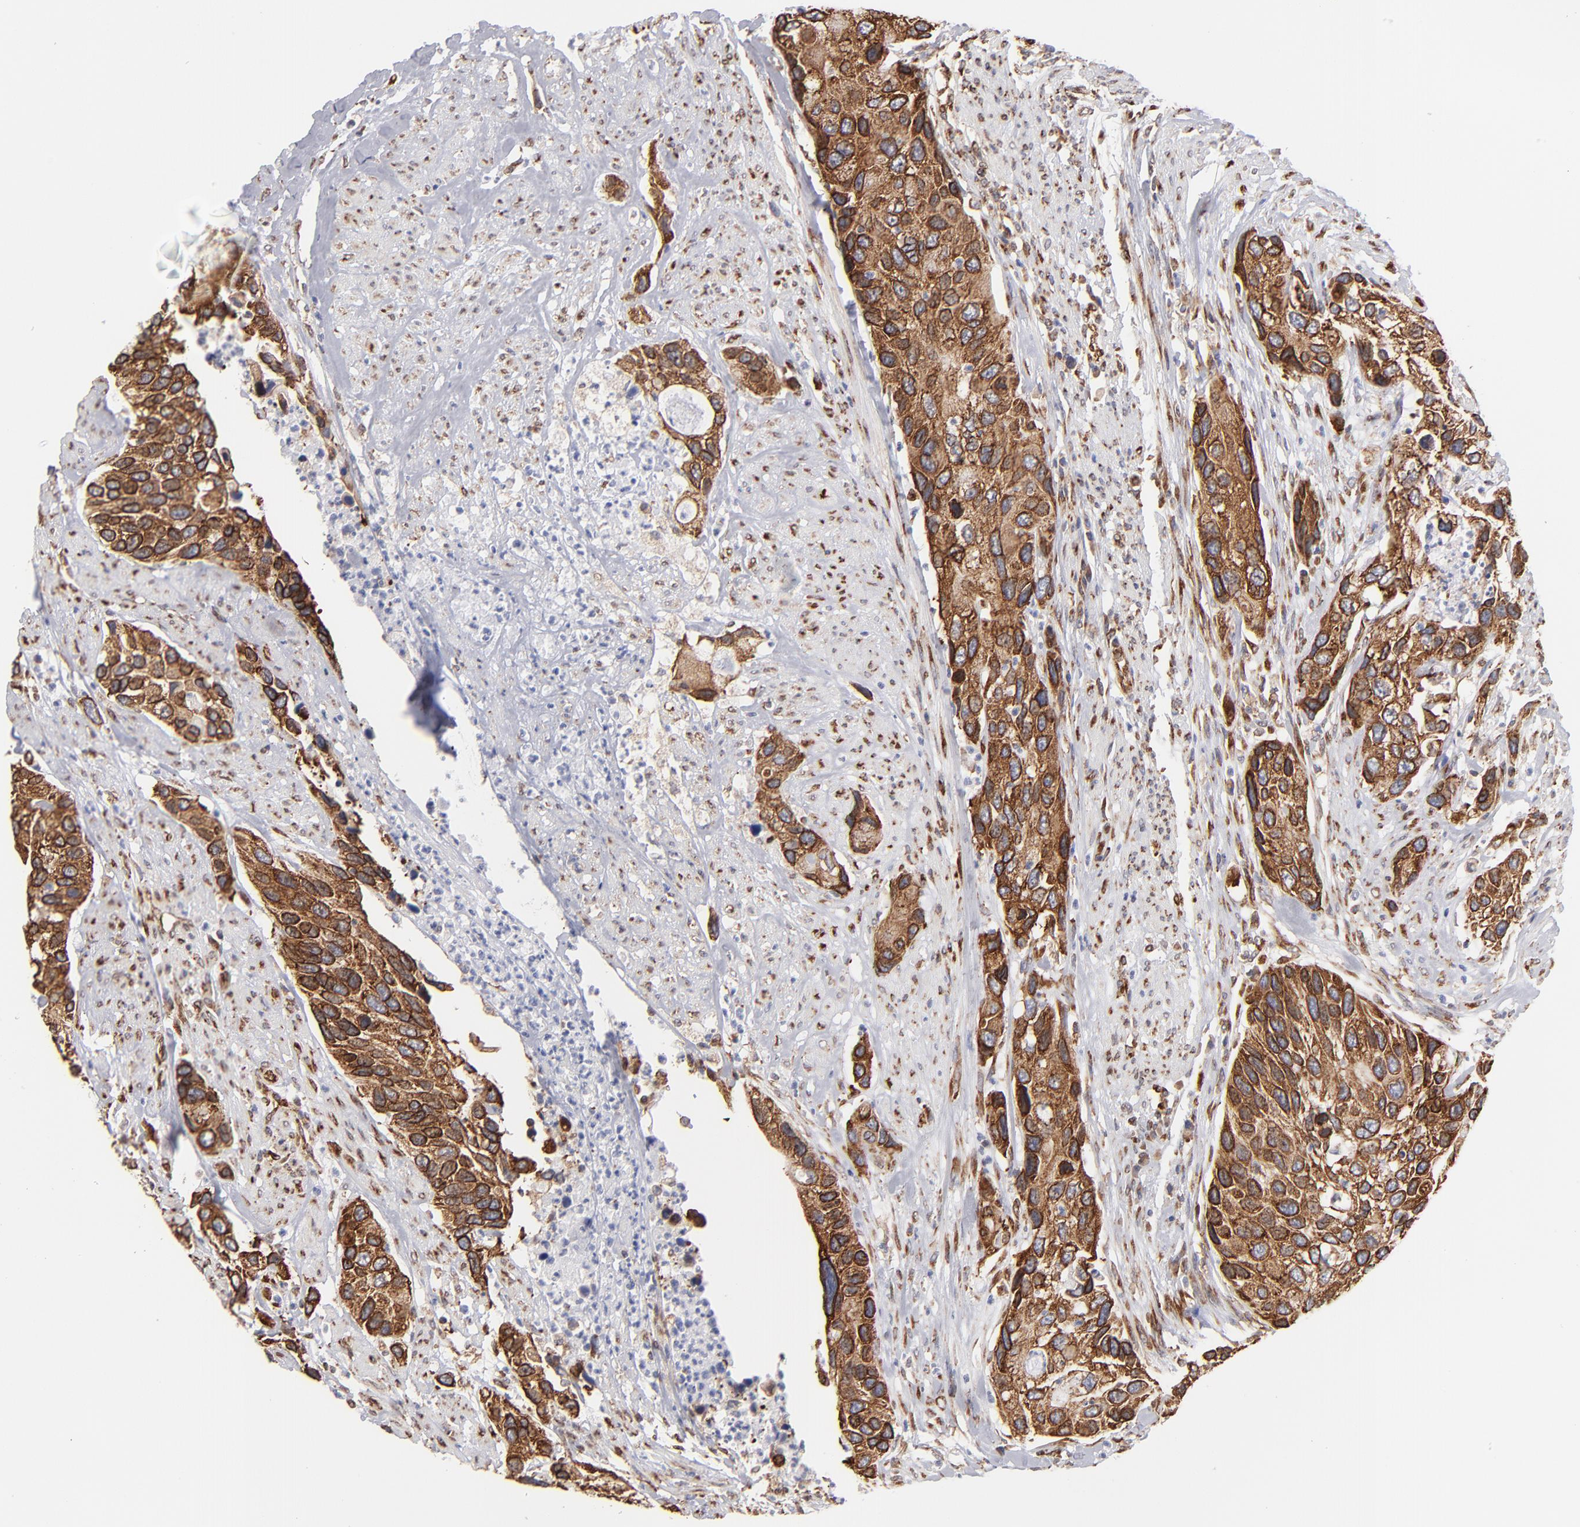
{"staining": {"intensity": "strong", "quantity": ">75%", "location": "cytoplasmic/membranous"}, "tissue": "urothelial cancer", "cell_type": "Tumor cells", "image_type": "cancer", "snomed": [{"axis": "morphology", "description": "Urothelial carcinoma, High grade"}, {"axis": "topography", "description": "Urinary bladder"}], "caption": "Brown immunohistochemical staining in human high-grade urothelial carcinoma reveals strong cytoplasmic/membranous positivity in about >75% of tumor cells.", "gene": "KTN1", "patient": {"sex": "male", "age": 66}}